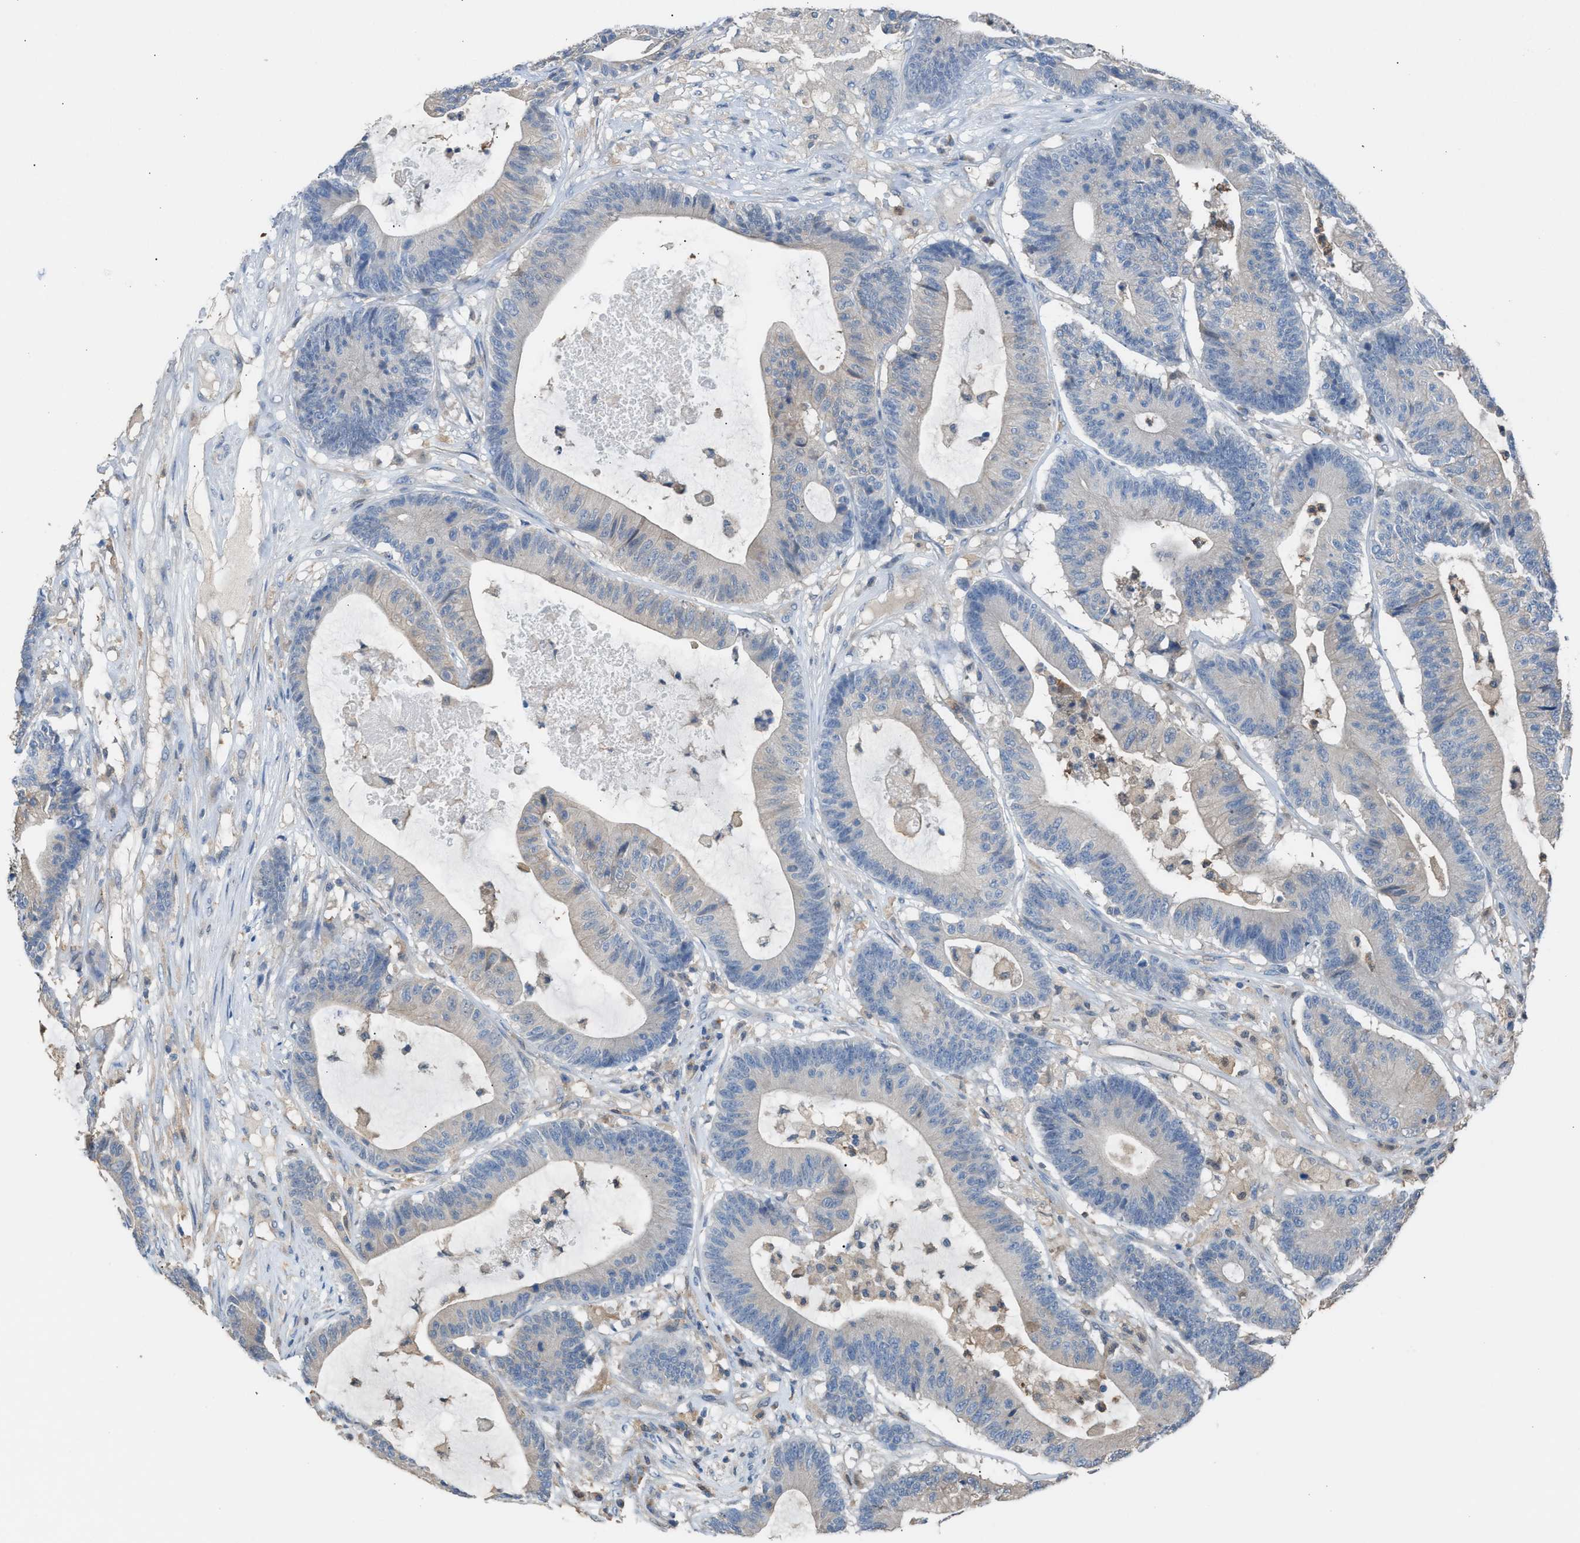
{"staining": {"intensity": "negative", "quantity": "none", "location": "none"}, "tissue": "colorectal cancer", "cell_type": "Tumor cells", "image_type": "cancer", "snomed": [{"axis": "morphology", "description": "Adenocarcinoma, NOS"}, {"axis": "topography", "description": "Colon"}], "caption": "This is an immunohistochemistry (IHC) photomicrograph of colorectal cancer. There is no positivity in tumor cells.", "gene": "NQO2", "patient": {"sex": "female", "age": 84}}